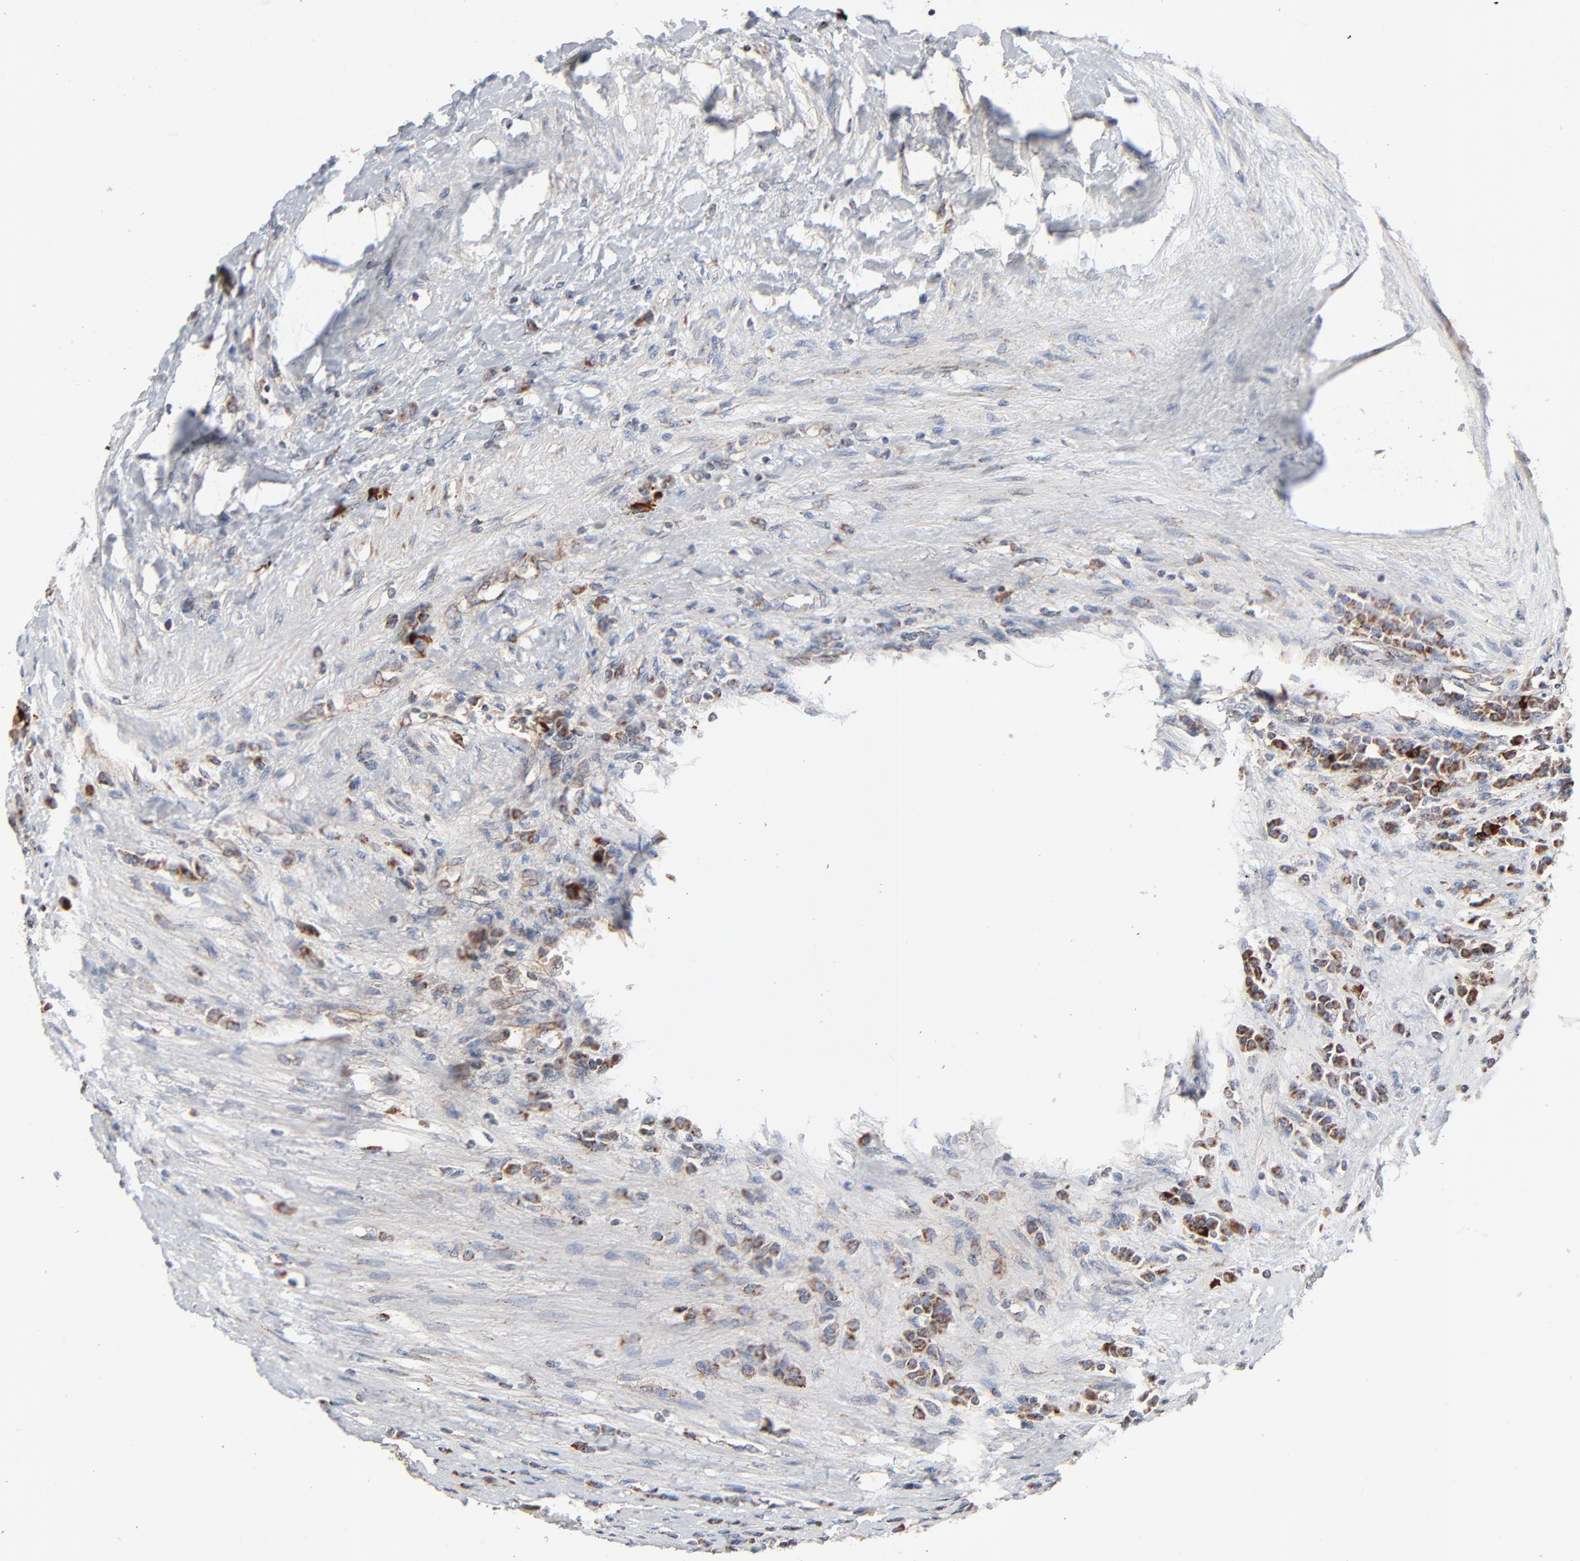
{"staining": {"intensity": "strong", "quantity": "25%-75%", "location": "cytoplasmic/membranous"}, "tissue": "renal cancer", "cell_type": "Tumor cells", "image_type": "cancer", "snomed": [{"axis": "morphology", "description": "Normal tissue, NOS"}, {"axis": "morphology", "description": "Adenocarcinoma, NOS"}, {"axis": "topography", "description": "Kidney"}], "caption": "An immunohistochemistry (IHC) micrograph of tumor tissue is shown. Protein staining in brown highlights strong cytoplasmic/membranous positivity in renal cancer within tumor cells. (Stains: DAB (3,3'-diaminobenzidine) in brown, nuclei in blue, Microscopy: brightfield microscopy at high magnification).", "gene": "ABLIM3", "patient": {"sex": "male", "age": 71}}